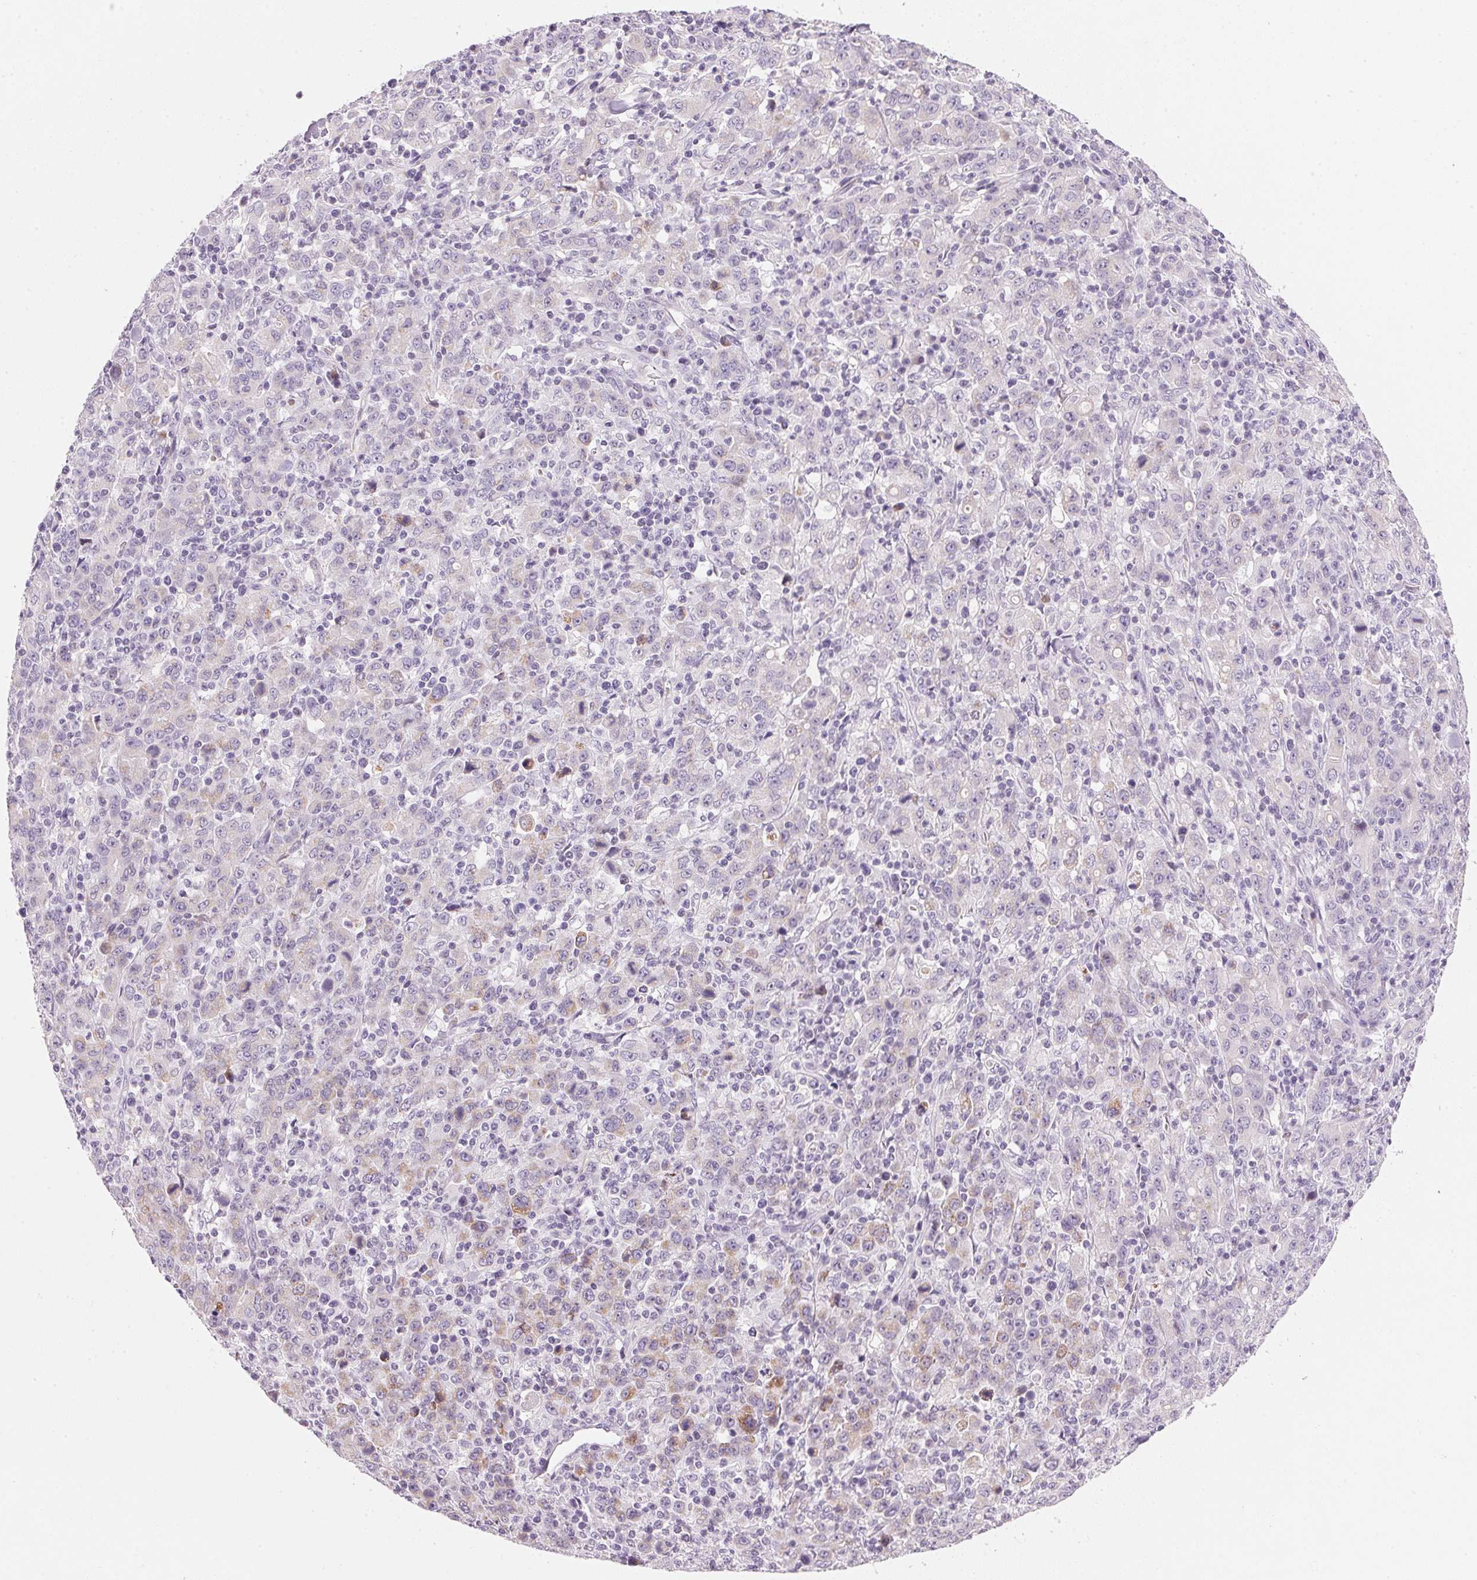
{"staining": {"intensity": "weak", "quantity": "<25%", "location": "cytoplasmic/membranous"}, "tissue": "stomach cancer", "cell_type": "Tumor cells", "image_type": "cancer", "snomed": [{"axis": "morphology", "description": "Adenocarcinoma, NOS"}, {"axis": "topography", "description": "Stomach, upper"}], "caption": "An image of stomach cancer stained for a protein shows no brown staining in tumor cells.", "gene": "CYP11B1", "patient": {"sex": "male", "age": 69}}